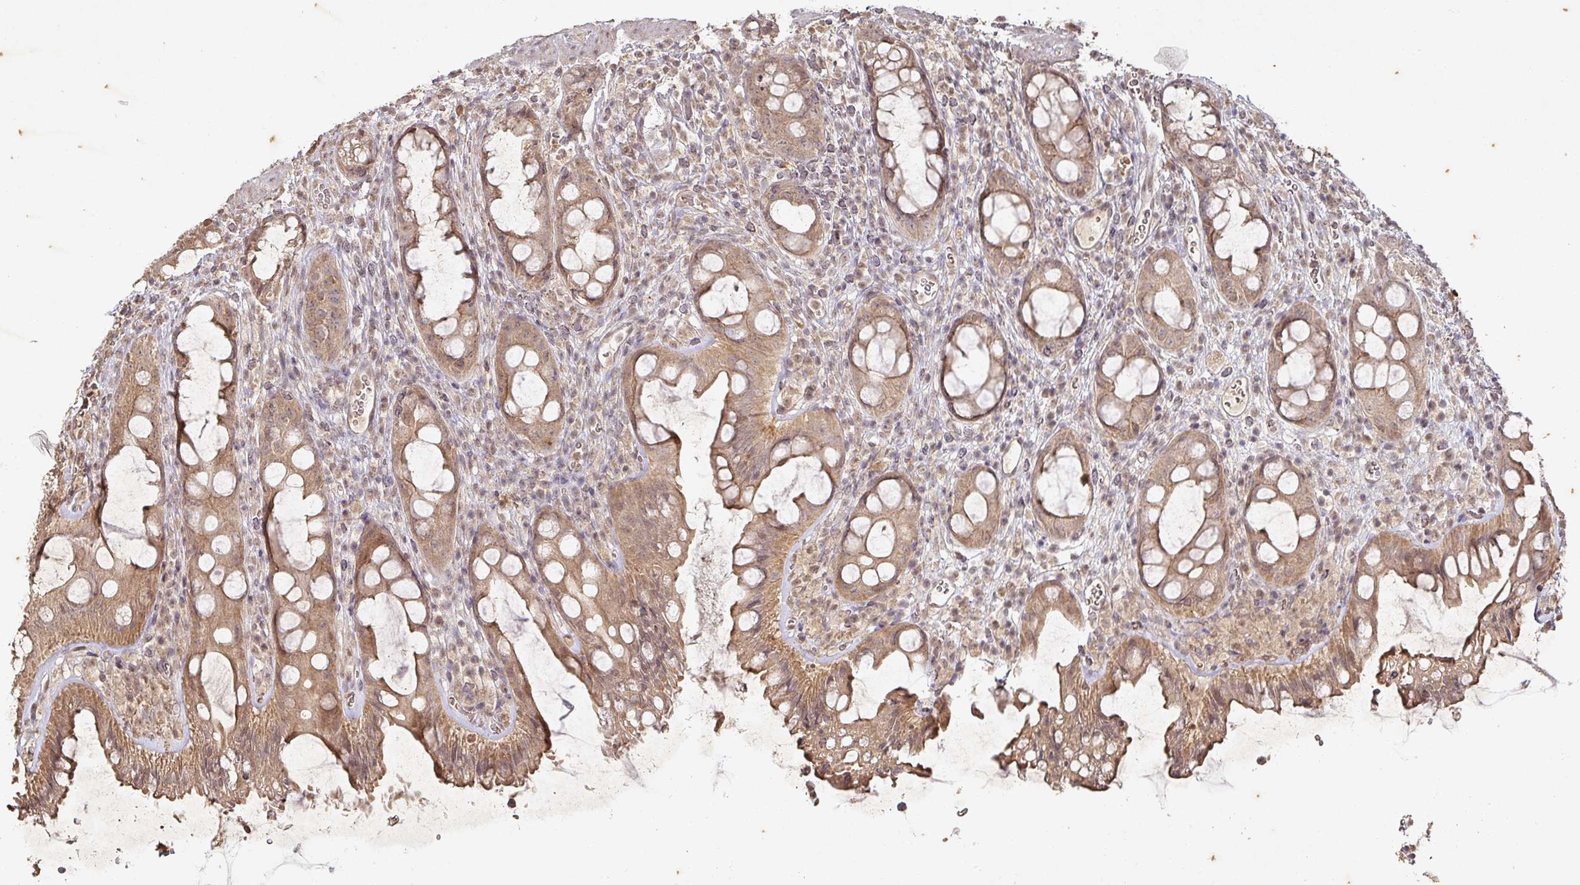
{"staining": {"intensity": "moderate", "quantity": ">75%", "location": "cytoplasmic/membranous"}, "tissue": "rectum", "cell_type": "Glandular cells", "image_type": "normal", "snomed": [{"axis": "morphology", "description": "Normal tissue, NOS"}, {"axis": "topography", "description": "Rectum"}], "caption": "This photomicrograph displays unremarkable rectum stained with immunohistochemistry to label a protein in brown. The cytoplasmic/membranous of glandular cells show moderate positivity for the protein. Nuclei are counter-stained blue.", "gene": "CAPN5", "patient": {"sex": "female", "age": 57}}